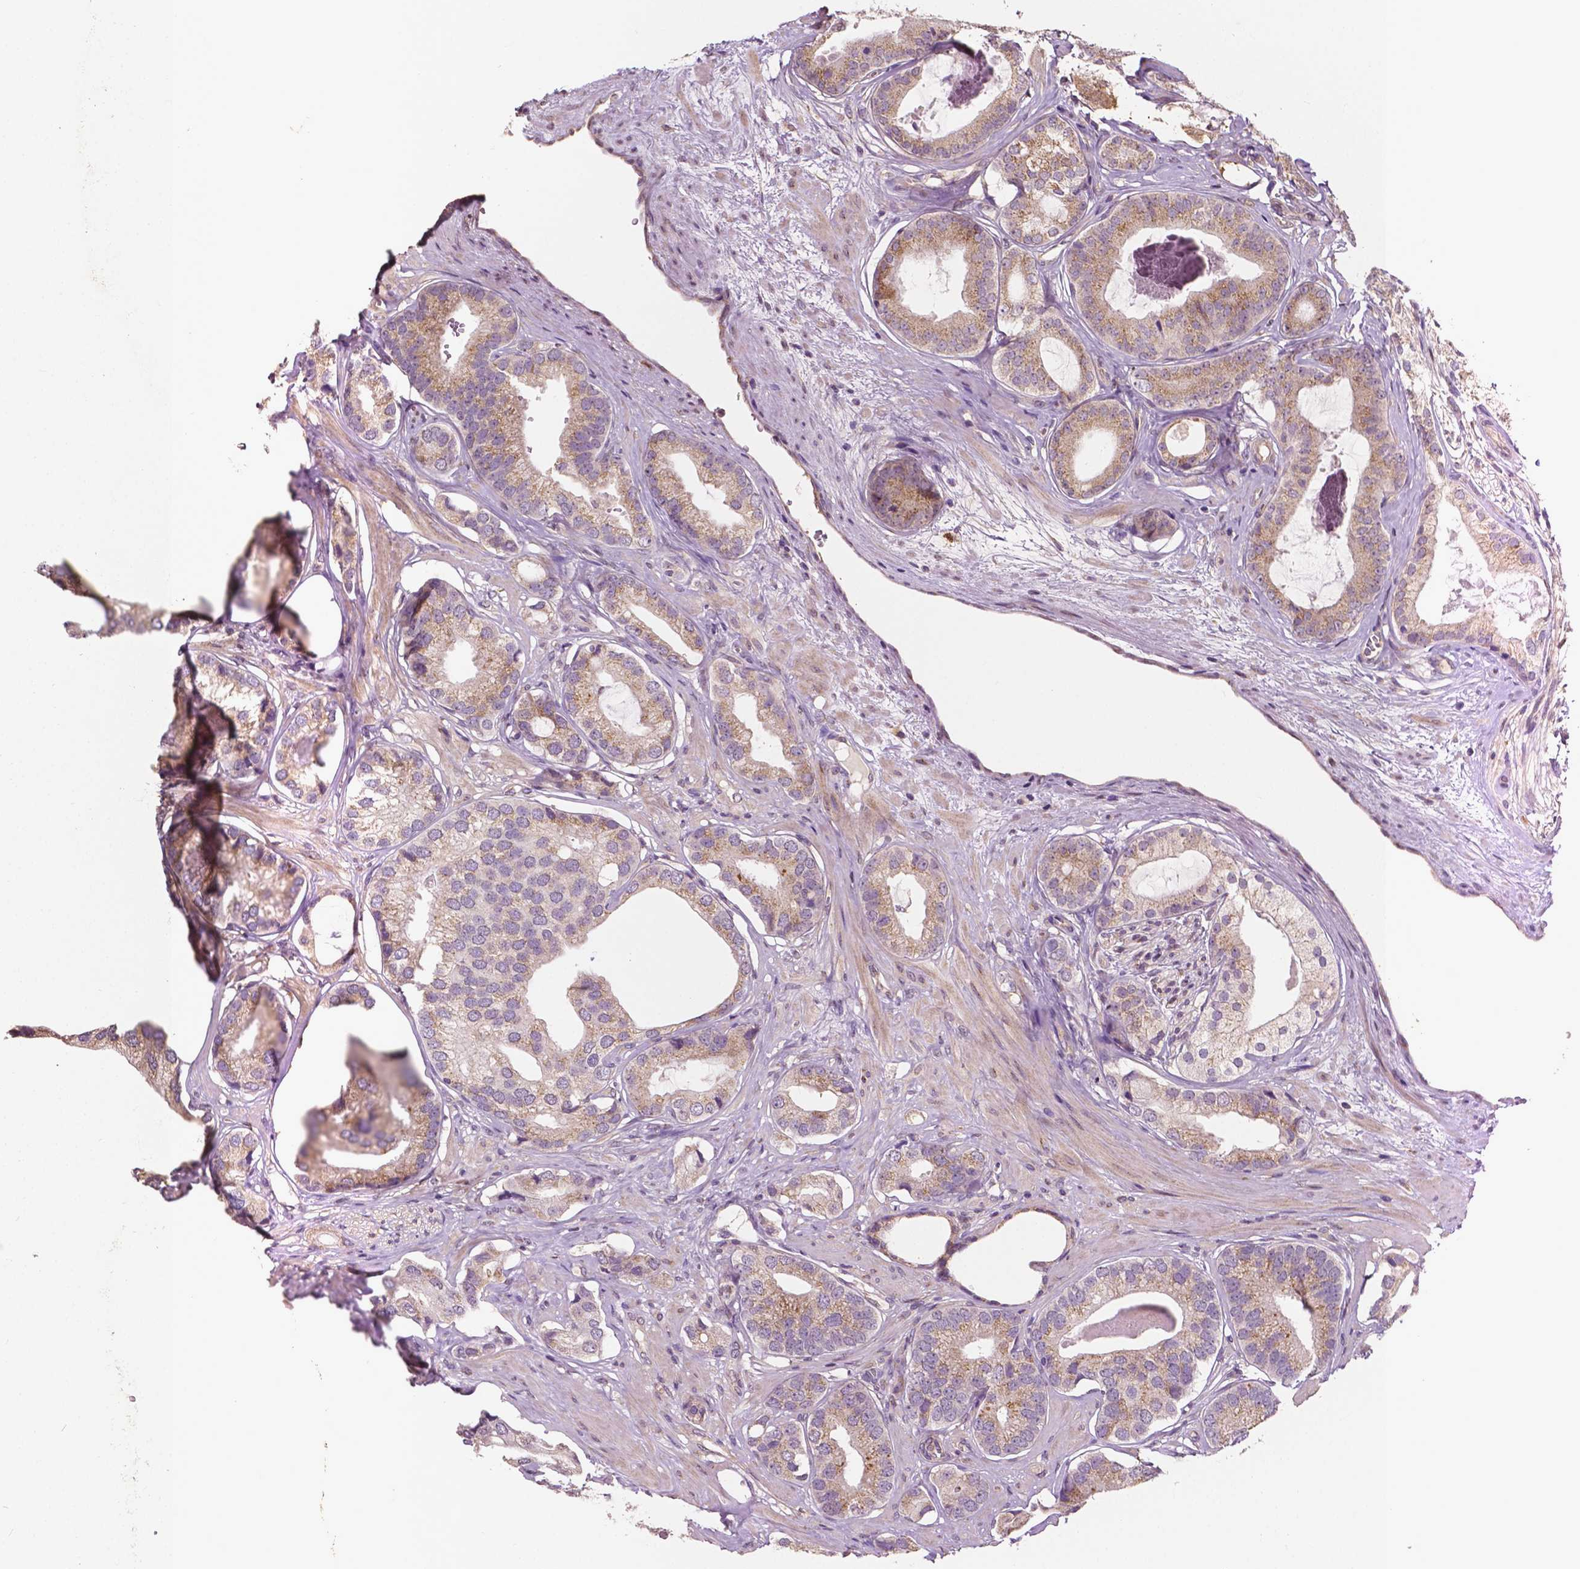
{"staining": {"intensity": "weak", "quantity": ">75%", "location": "cytoplasmic/membranous"}, "tissue": "prostate cancer", "cell_type": "Tumor cells", "image_type": "cancer", "snomed": [{"axis": "morphology", "description": "Adenocarcinoma, Low grade"}, {"axis": "topography", "description": "Prostate"}], "caption": "Weak cytoplasmic/membranous expression for a protein is identified in approximately >75% of tumor cells of prostate cancer (adenocarcinoma (low-grade)) using immunohistochemistry (IHC).", "gene": "EBAG9", "patient": {"sex": "male", "age": 61}}